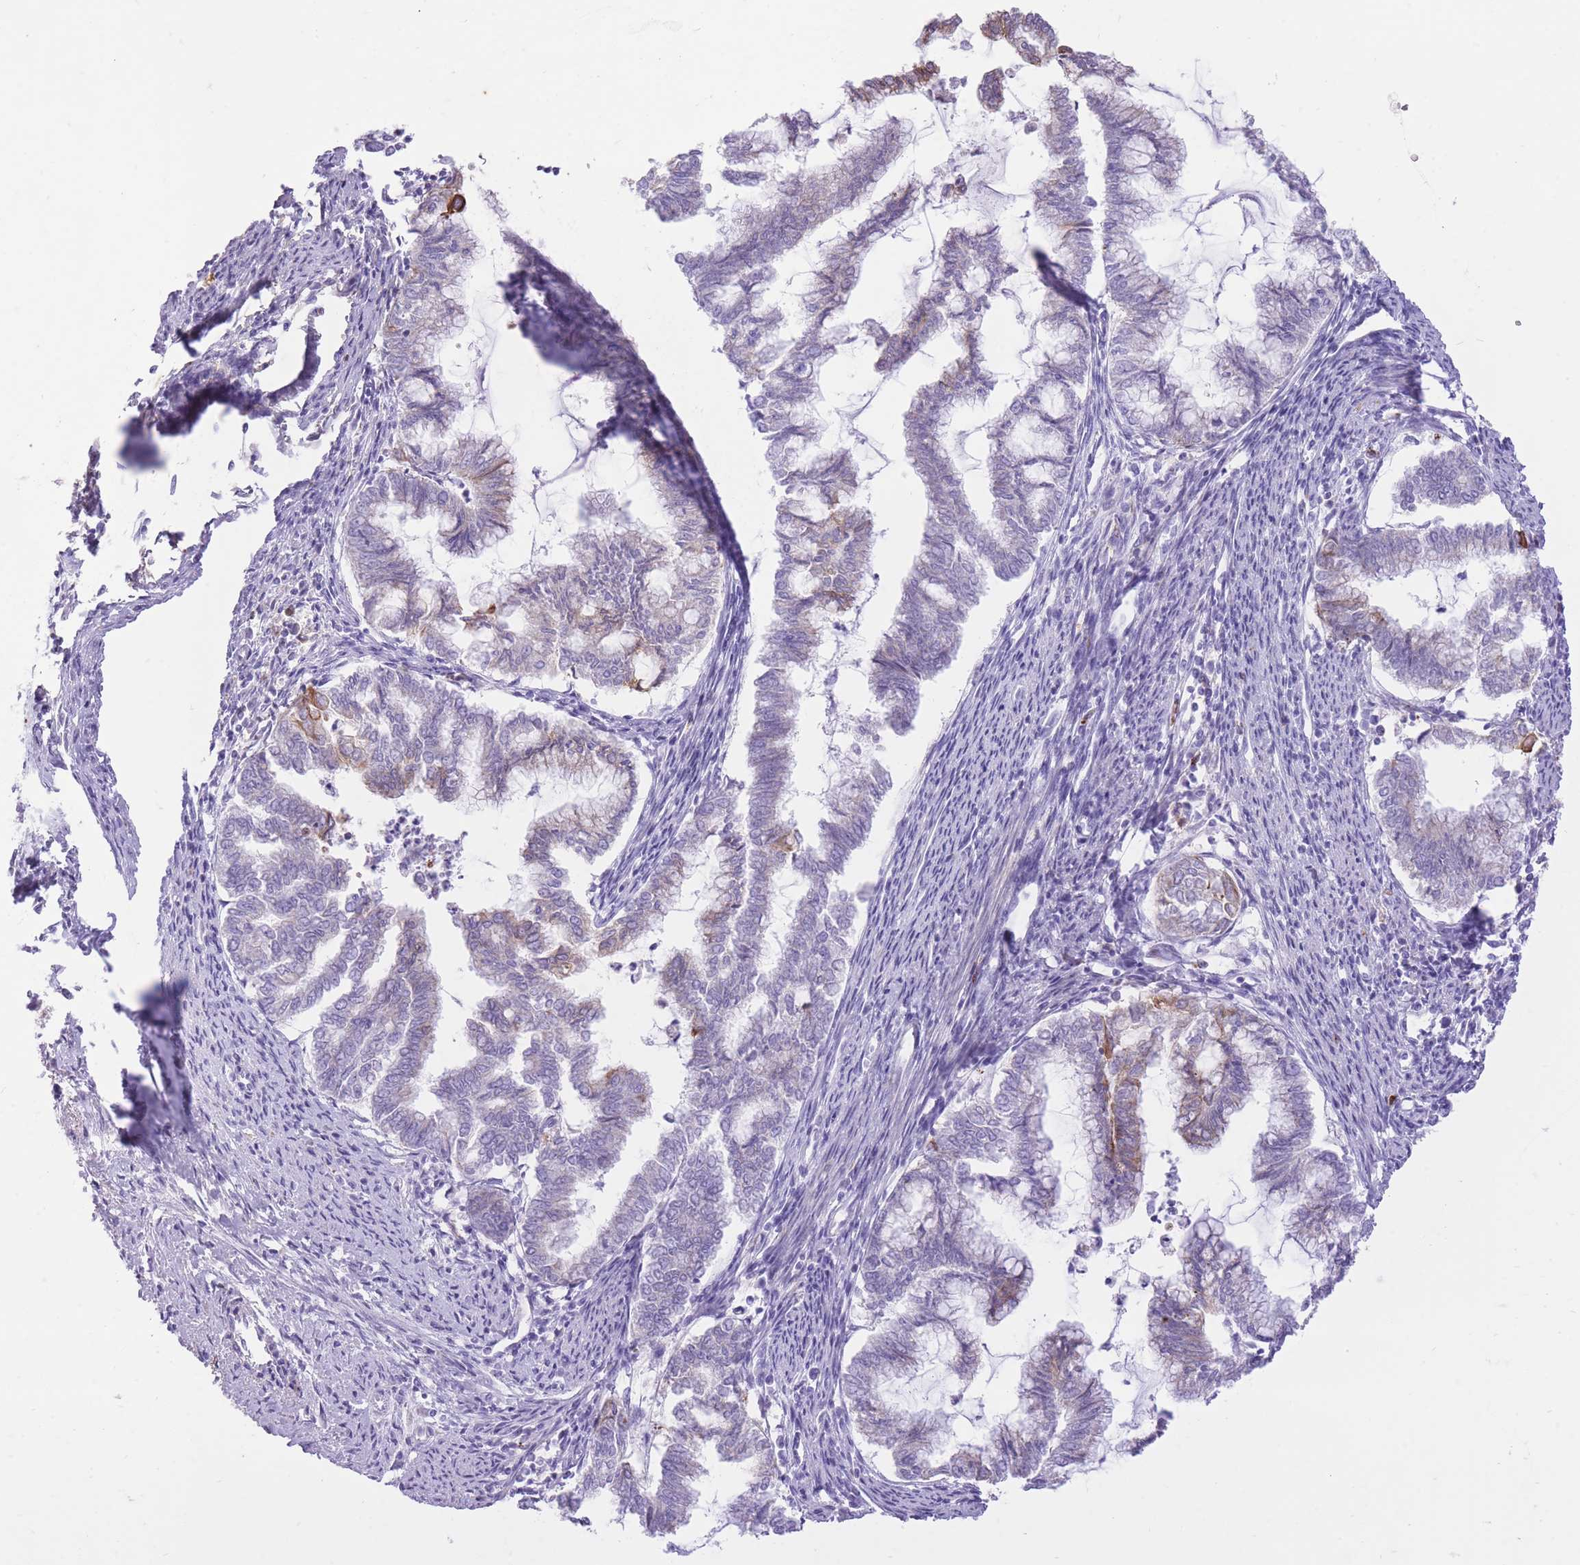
{"staining": {"intensity": "moderate", "quantity": "<25%", "location": "cytoplasmic/membranous"}, "tissue": "endometrial cancer", "cell_type": "Tumor cells", "image_type": "cancer", "snomed": [{"axis": "morphology", "description": "Adenocarcinoma, NOS"}, {"axis": "topography", "description": "Endometrium"}], "caption": "An image of adenocarcinoma (endometrial) stained for a protein displays moderate cytoplasmic/membranous brown staining in tumor cells.", "gene": "MEIS3", "patient": {"sex": "female", "age": 79}}